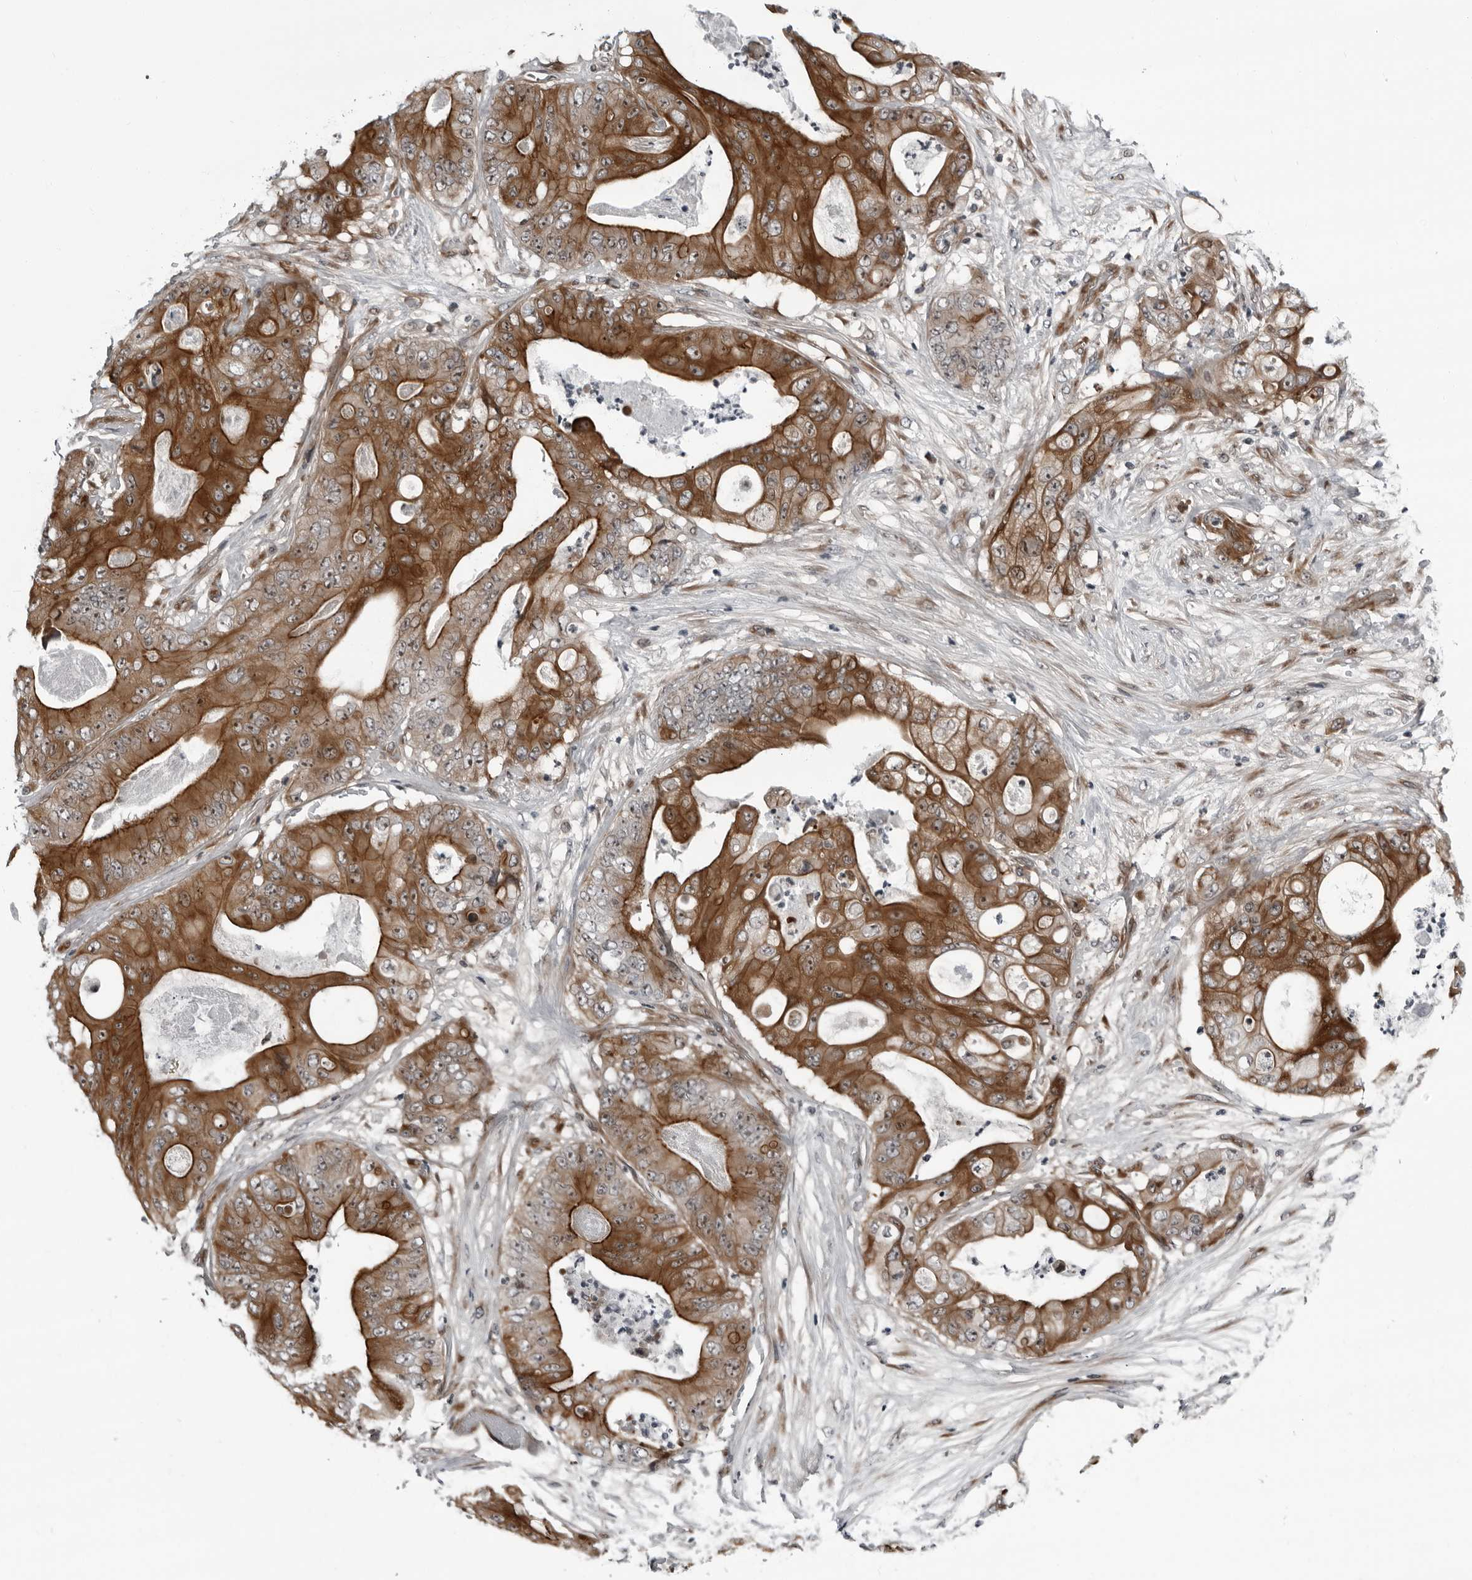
{"staining": {"intensity": "moderate", "quantity": ">75%", "location": "cytoplasmic/membranous"}, "tissue": "stomach cancer", "cell_type": "Tumor cells", "image_type": "cancer", "snomed": [{"axis": "morphology", "description": "Adenocarcinoma, NOS"}, {"axis": "topography", "description": "Stomach"}], "caption": "Immunohistochemical staining of adenocarcinoma (stomach) shows medium levels of moderate cytoplasmic/membranous protein positivity in approximately >75% of tumor cells.", "gene": "FAM102B", "patient": {"sex": "female", "age": 73}}